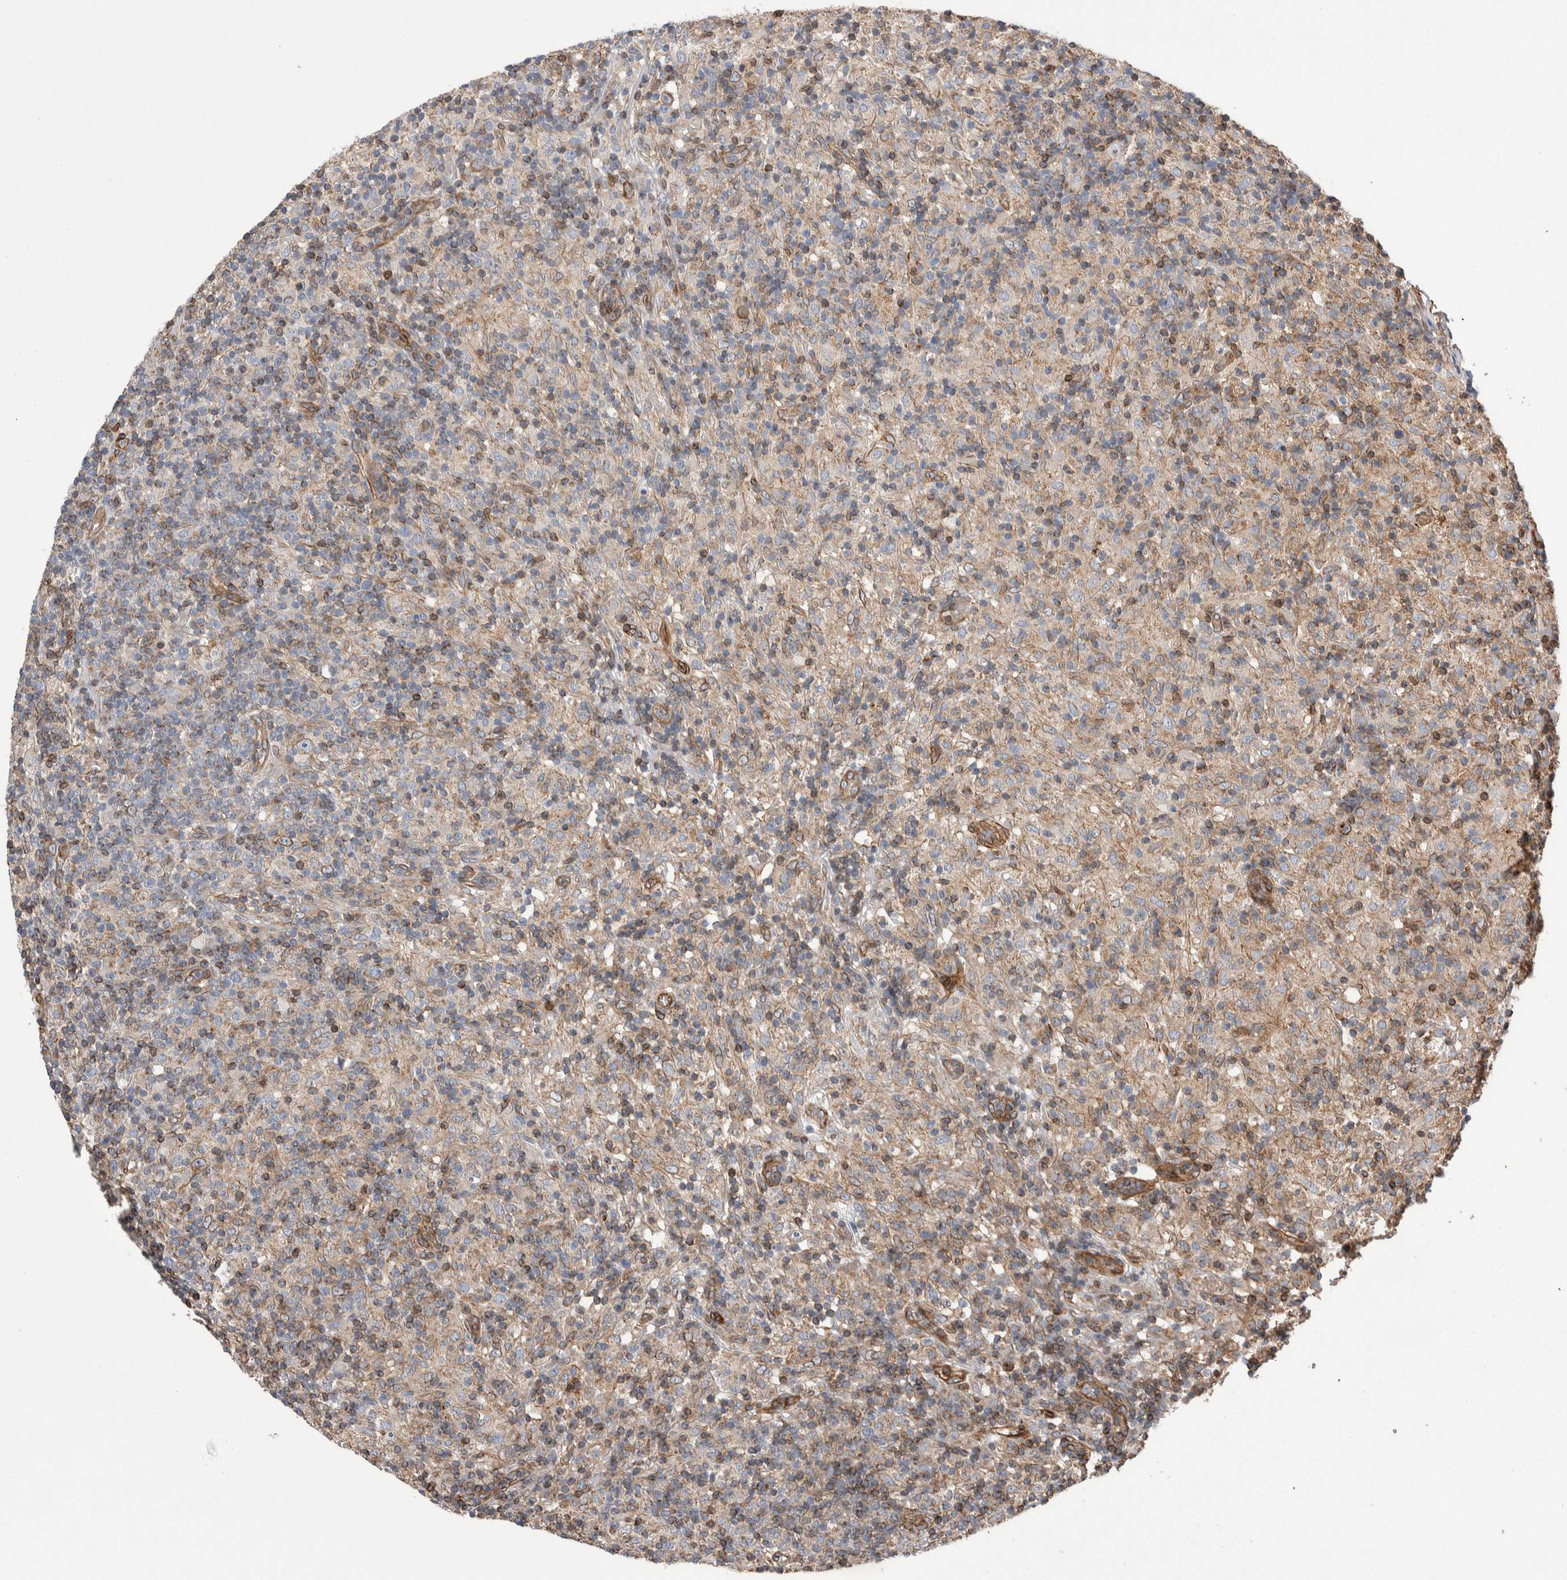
{"staining": {"intensity": "moderate", "quantity": "<25%", "location": "cytoplasmic/membranous"}, "tissue": "lymphoma", "cell_type": "Tumor cells", "image_type": "cancer", "snomed": [{"axis": "morphology", "description": "Hodgkin's disease, NOS"}, {"axis": "topography", "description": "Lymph node"}], "caption": "Immunohistochemical staining of Hodgkin's disease reveals low levels of moderate cytoplasmic/membranous expression in about <25% of tumor cells. (Stains: DAB (3,3'-diaminobenzidine) in brown, nuclei in blue, Microscopy: brightfield microscopy at high magnification).", "gene": "KIF12", "patient": {"sex": "male", "age": 70}}